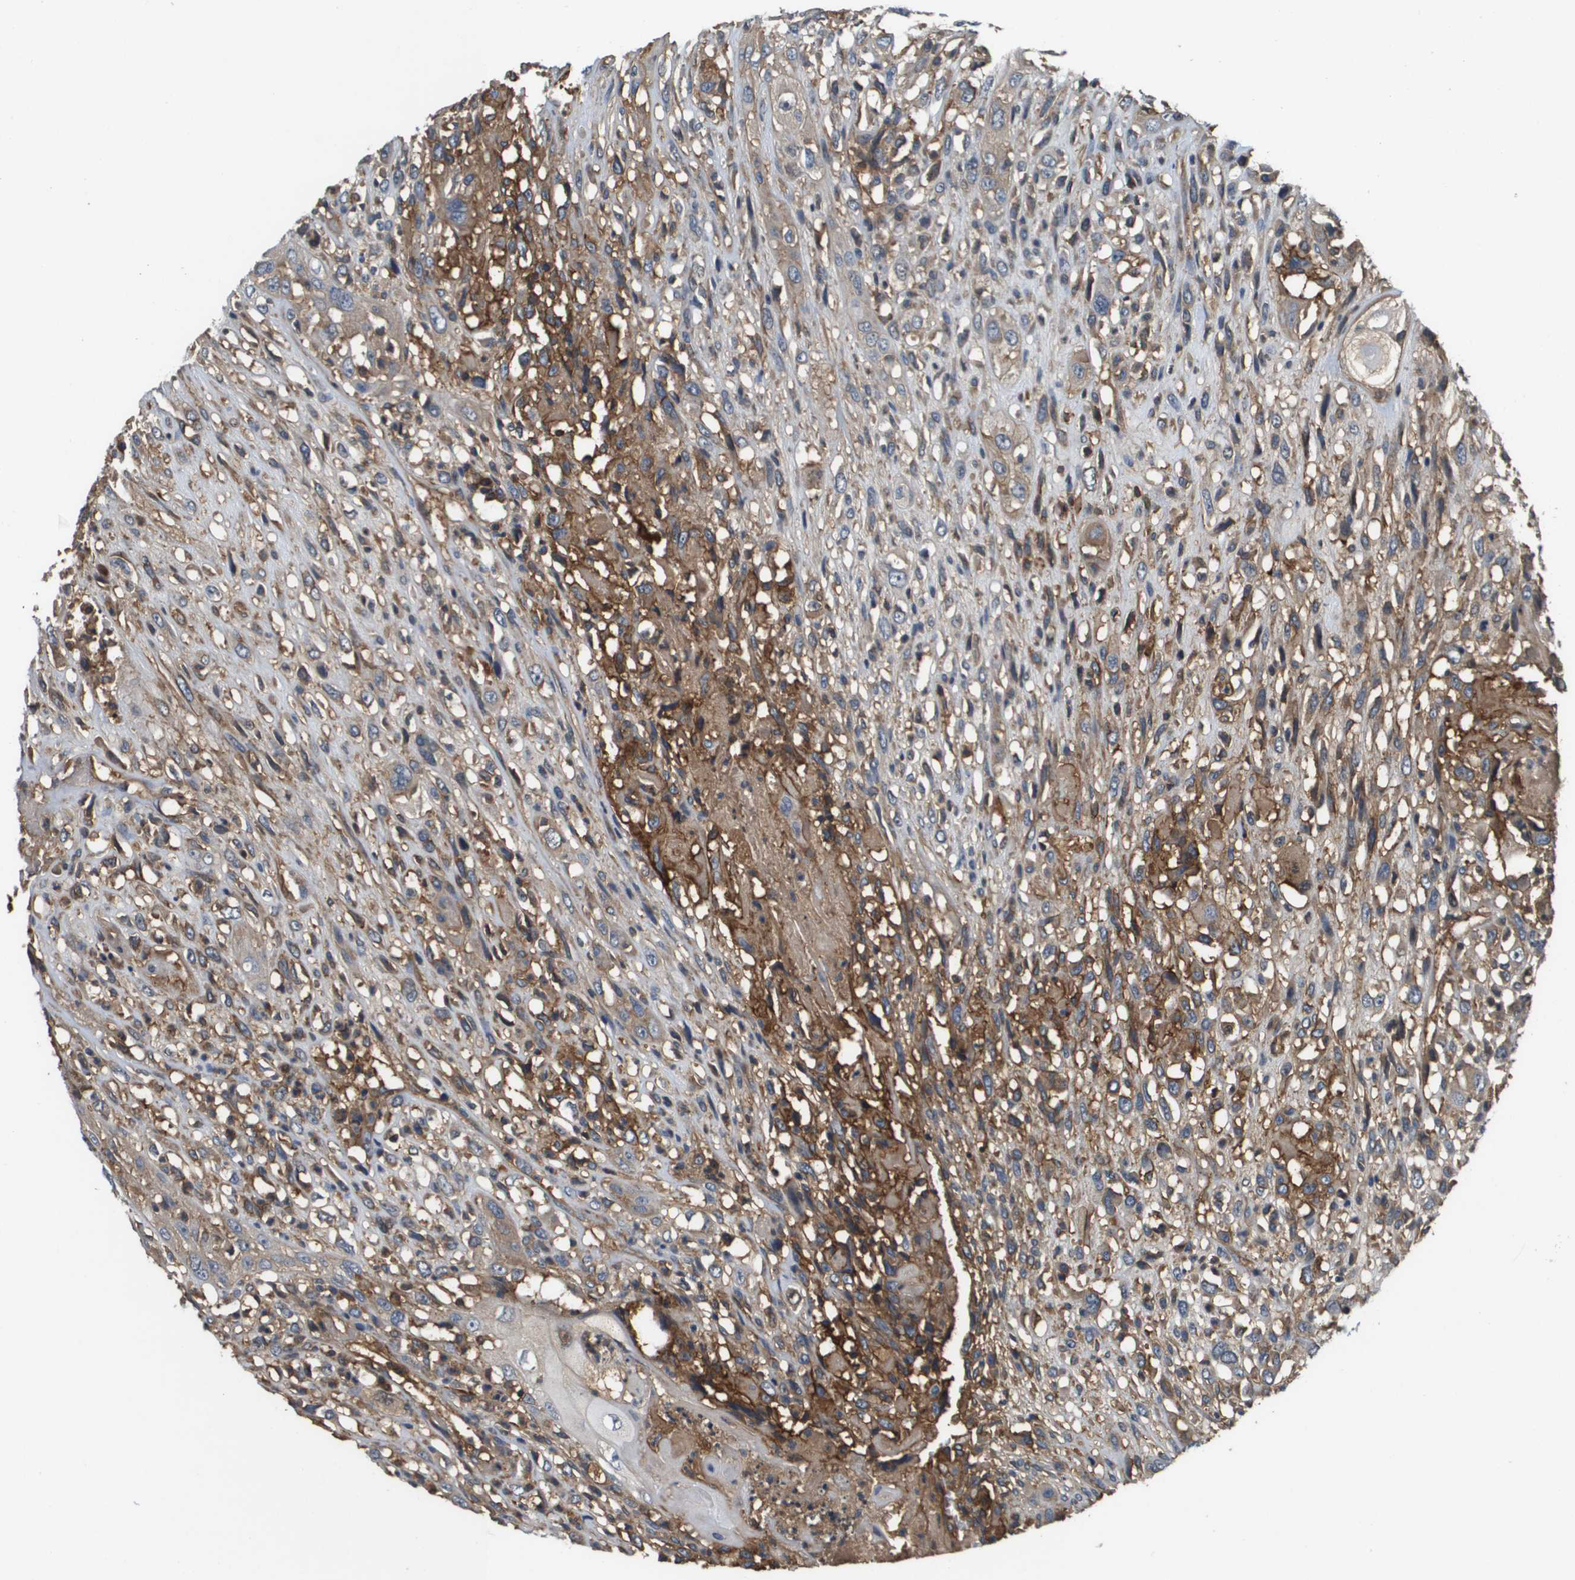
{"staining": {"intensity": "moderate", "quantity": ">75%", "location": "cytoplasmic/membranous"}, "tissue": "head and neck cancer", "cell_type": "Tumor cells", "image_type": "cancer", "snomed": [{"axis": "morphology", "description": "Necrosis, NOS"}, {"axis": "morphology", "description": "Neoplasm, malignant, NOS"}, {"axis": "topography", "description": "Salivary gland"}, {"axis": "topography", "description": "Head-Neck"}], "caption": "DAB immunohistochemical staining of human head and neck cancer (malignant neoplasm) exhibits moderate cytoplasmic/membranous protein positivity in approximately >75% of tumor cells. Nuclei are stained in blue.", "gene": "SLC16A3", "patient": {"sex": "male", "age": 43}}